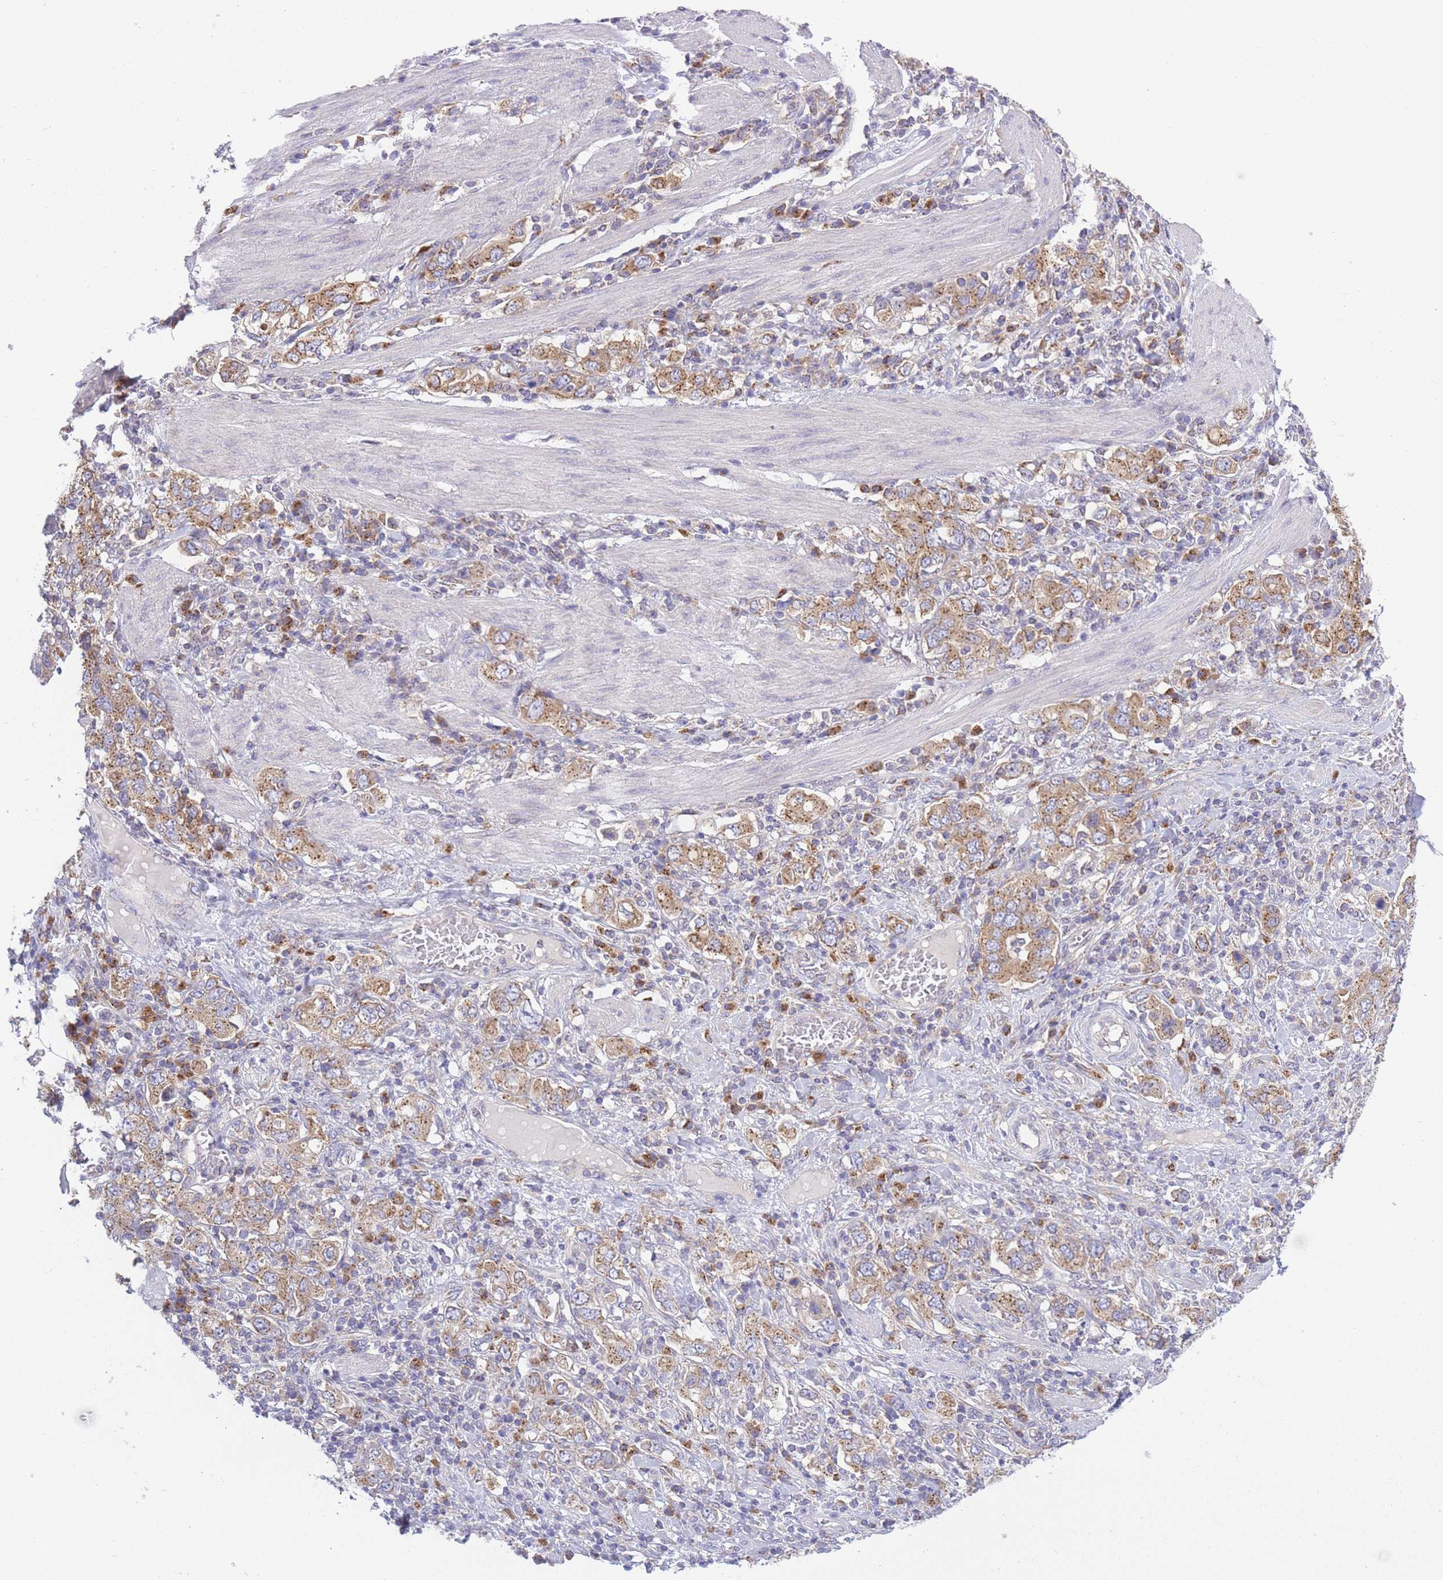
{"staining": {"intensity": "moderate", "quantity": ">75%", "location": "cytoplasmic/membranous"}, "tissue": "stomach cancer", "cell_type": "Tumor cells", "image_type": "cancer", "snomed": [{"axis": "morphology", "description": "Adenocarcinoma, NOS"}, {"axis": "topography", "description": "Stomach, upper"}, {"axis": "topography", "description": "Stomach"}], "caption": "Protein analysis of stomach cancer tissue exhibits moderate cytoplasmic/membranous staining in approximately >75% of tumor cells.", "gene": "COPG2", "patient": {"sex": "male", "age": 62}}